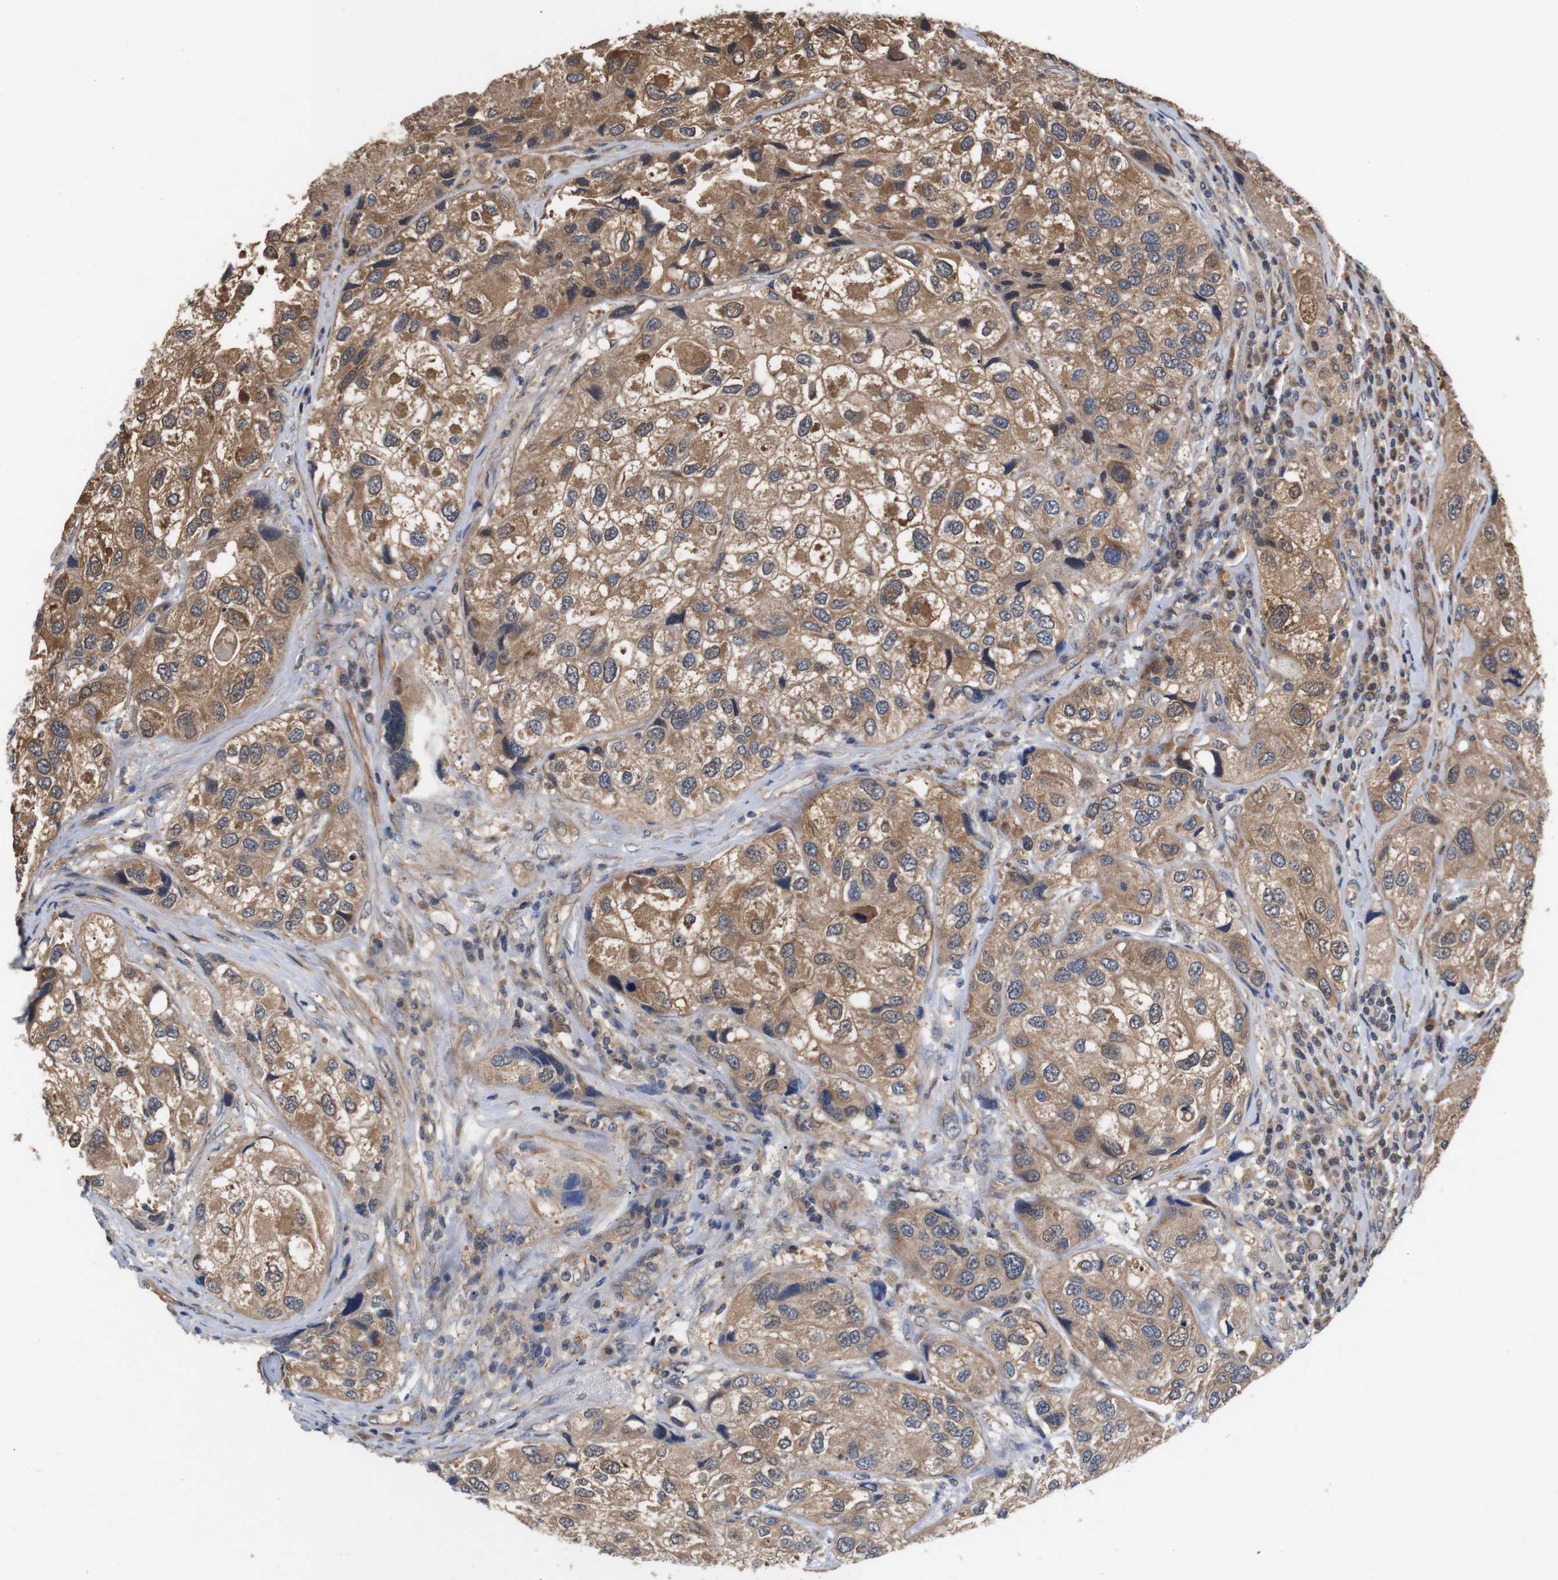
{"staining": {"intensity": "moderate", "quantity": ">75%", "location": "cytoplasmic/membranous"}, "tissue": "urothelial cancer", "cell_type": "Tumor cells", "image_type": "cancer", "snomed": [{"axis": "morphology", "description": "Urothelial carcinoma, High grade"}, {"axis": "topography", "description": "Urinary bladder"}], "caption": "The micrograph shows immunohistochemical staining of urothelial carcinoma (high-grade). There is moderate cytoplasmic/membranous positivity is present in about >75% of tumor cells.", "gene": "DDR1", "patient": {"sex": "female", "age": 64}}